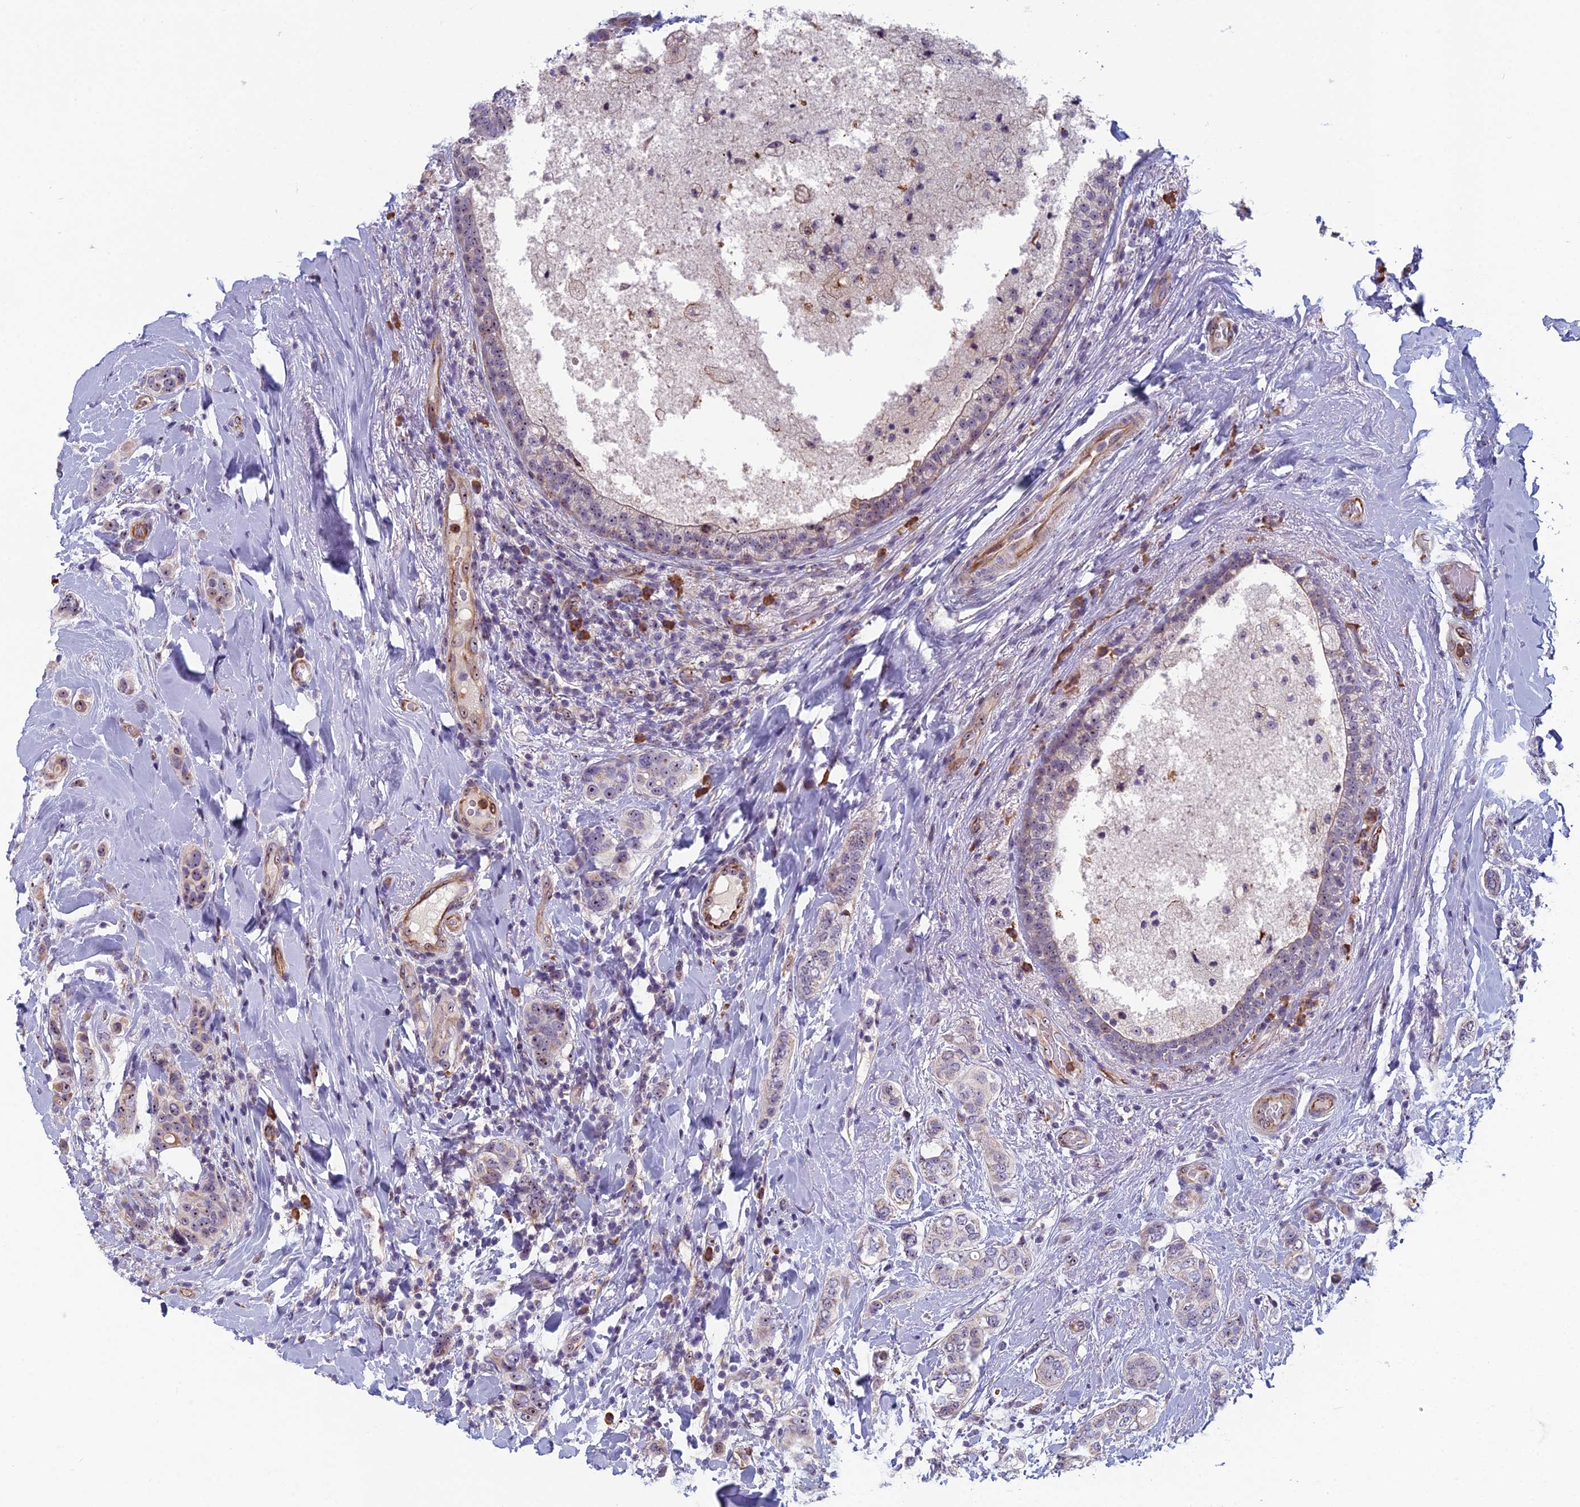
{"staining": {"intensity": "negative", "quantity": "none", "location": "none"}, "tissue": "breast cancer", "cell_type": "Tumor cells", "image_type": "cancer", "snomed": [{"axis": "morphology", "description": "Lobular carcinoma"}, {"axis": "topography", "description": "Breast"}], "caption": "DAB immunohistochemical staining of lobular carcinoma (breast) demonstrates no significant positivity in tumor cells. (Stains: DAB immunohistochemistry with hematoxylin counter stain, Microscopy: brightfield microscopy at high magnification).", "gene": "NOC2L", "patient": {"sex": "female", "age": 51}}